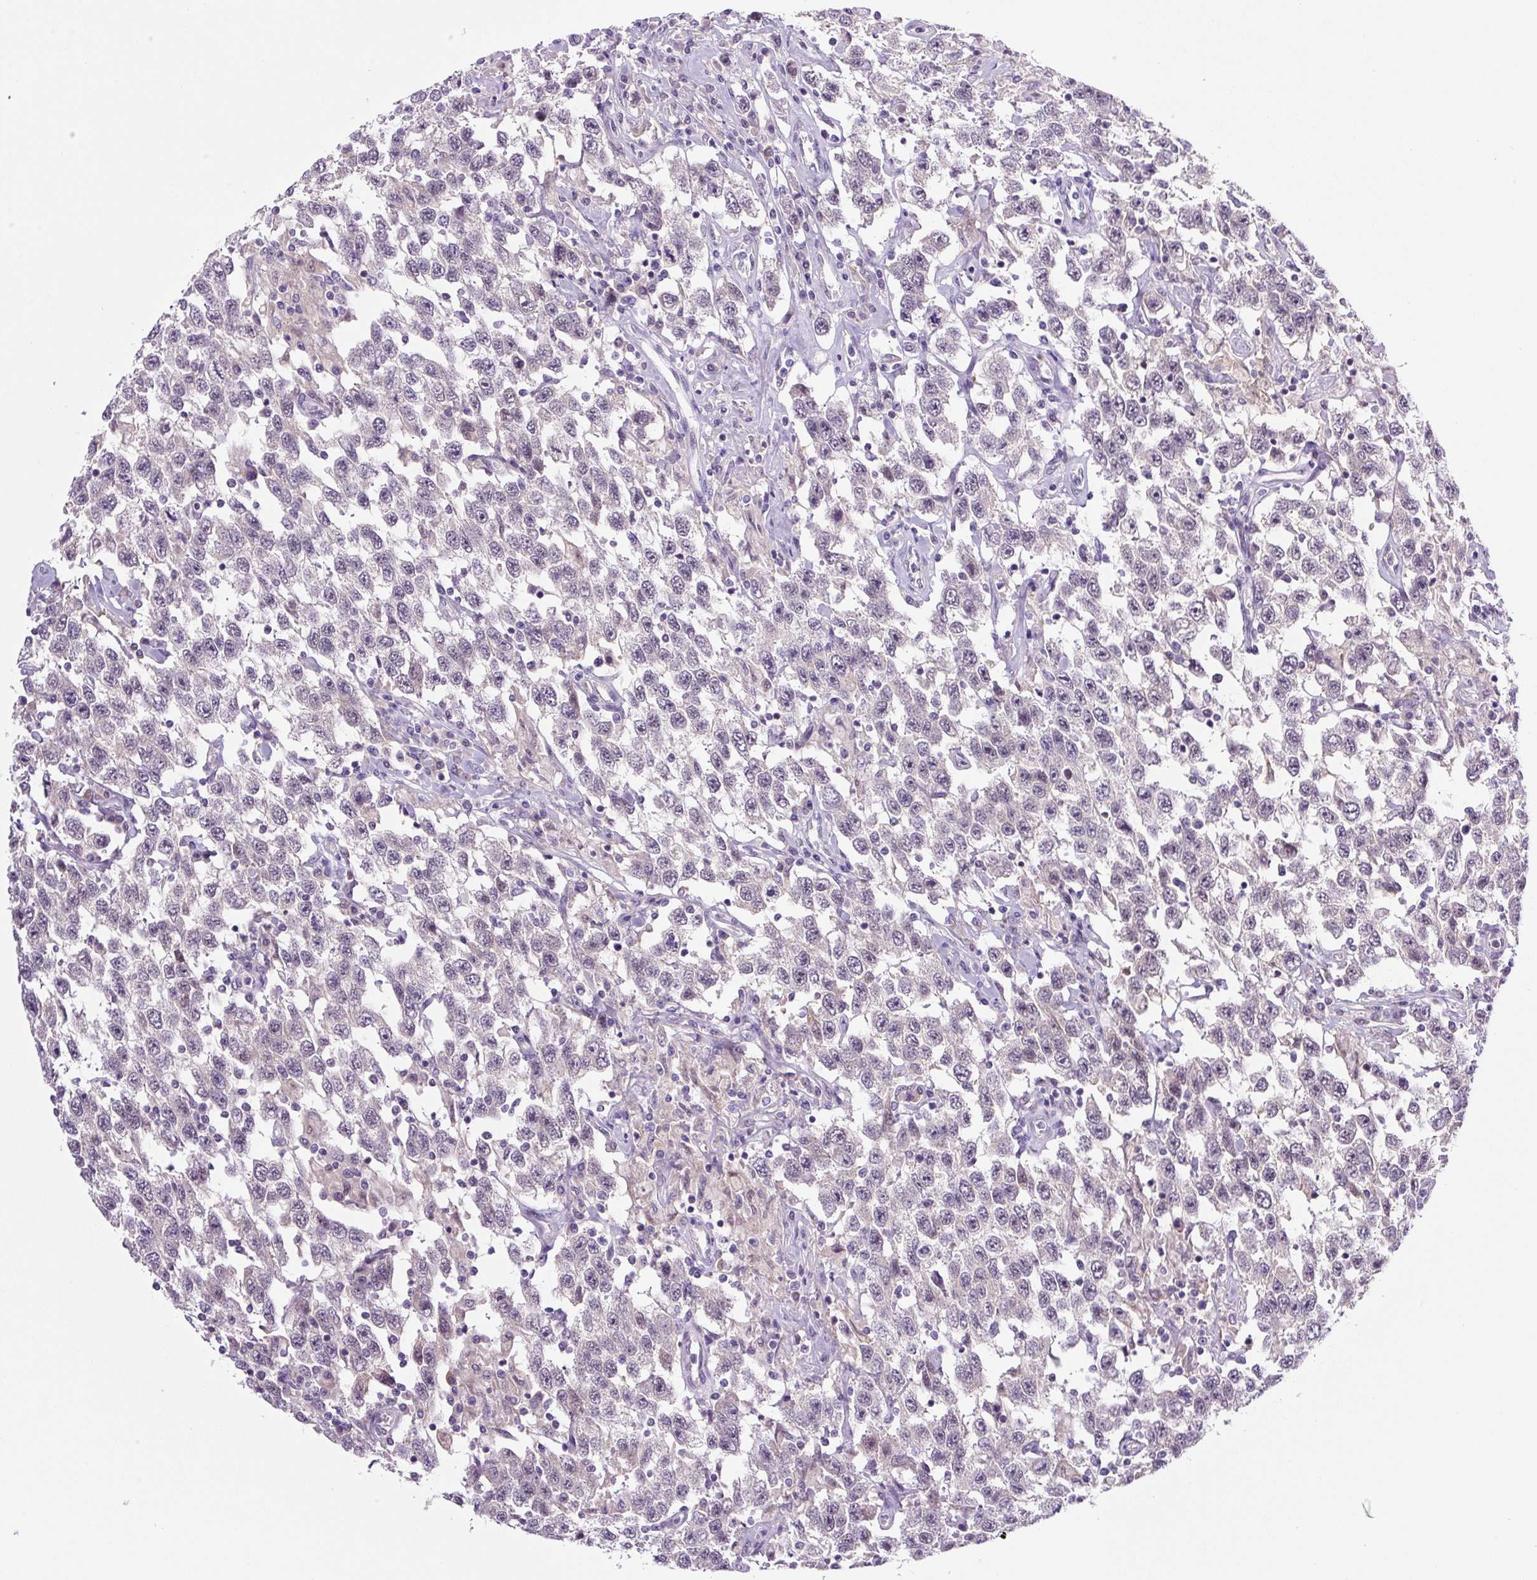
{"staining": {"intensity": "negative", "quantity": "none", "location": "none"}, "tissue": "testis cancer", "cell_type": "Tumor cells", "image_type": "cancer", "snomed": [{"axis": "morphology", "description": "Seminoma, NOS"}, {"axis": "topography", "description": "Testis"}], "caption": "This photomicrograph is of testis cancer (seminoma) stained with immunohistochemistry (IHC) to label a protein in brown with the nuclei are counter-stained blue. There is no staining in tumor cells. Brightfield microscopy of IHC stained with DAB (3,3'-diaminobenzidine) (brown) and hematoxylin (blue), captured at high magnification.", "gene": "PRKAA2", "patient": {"sex": "male", "age": 41}}